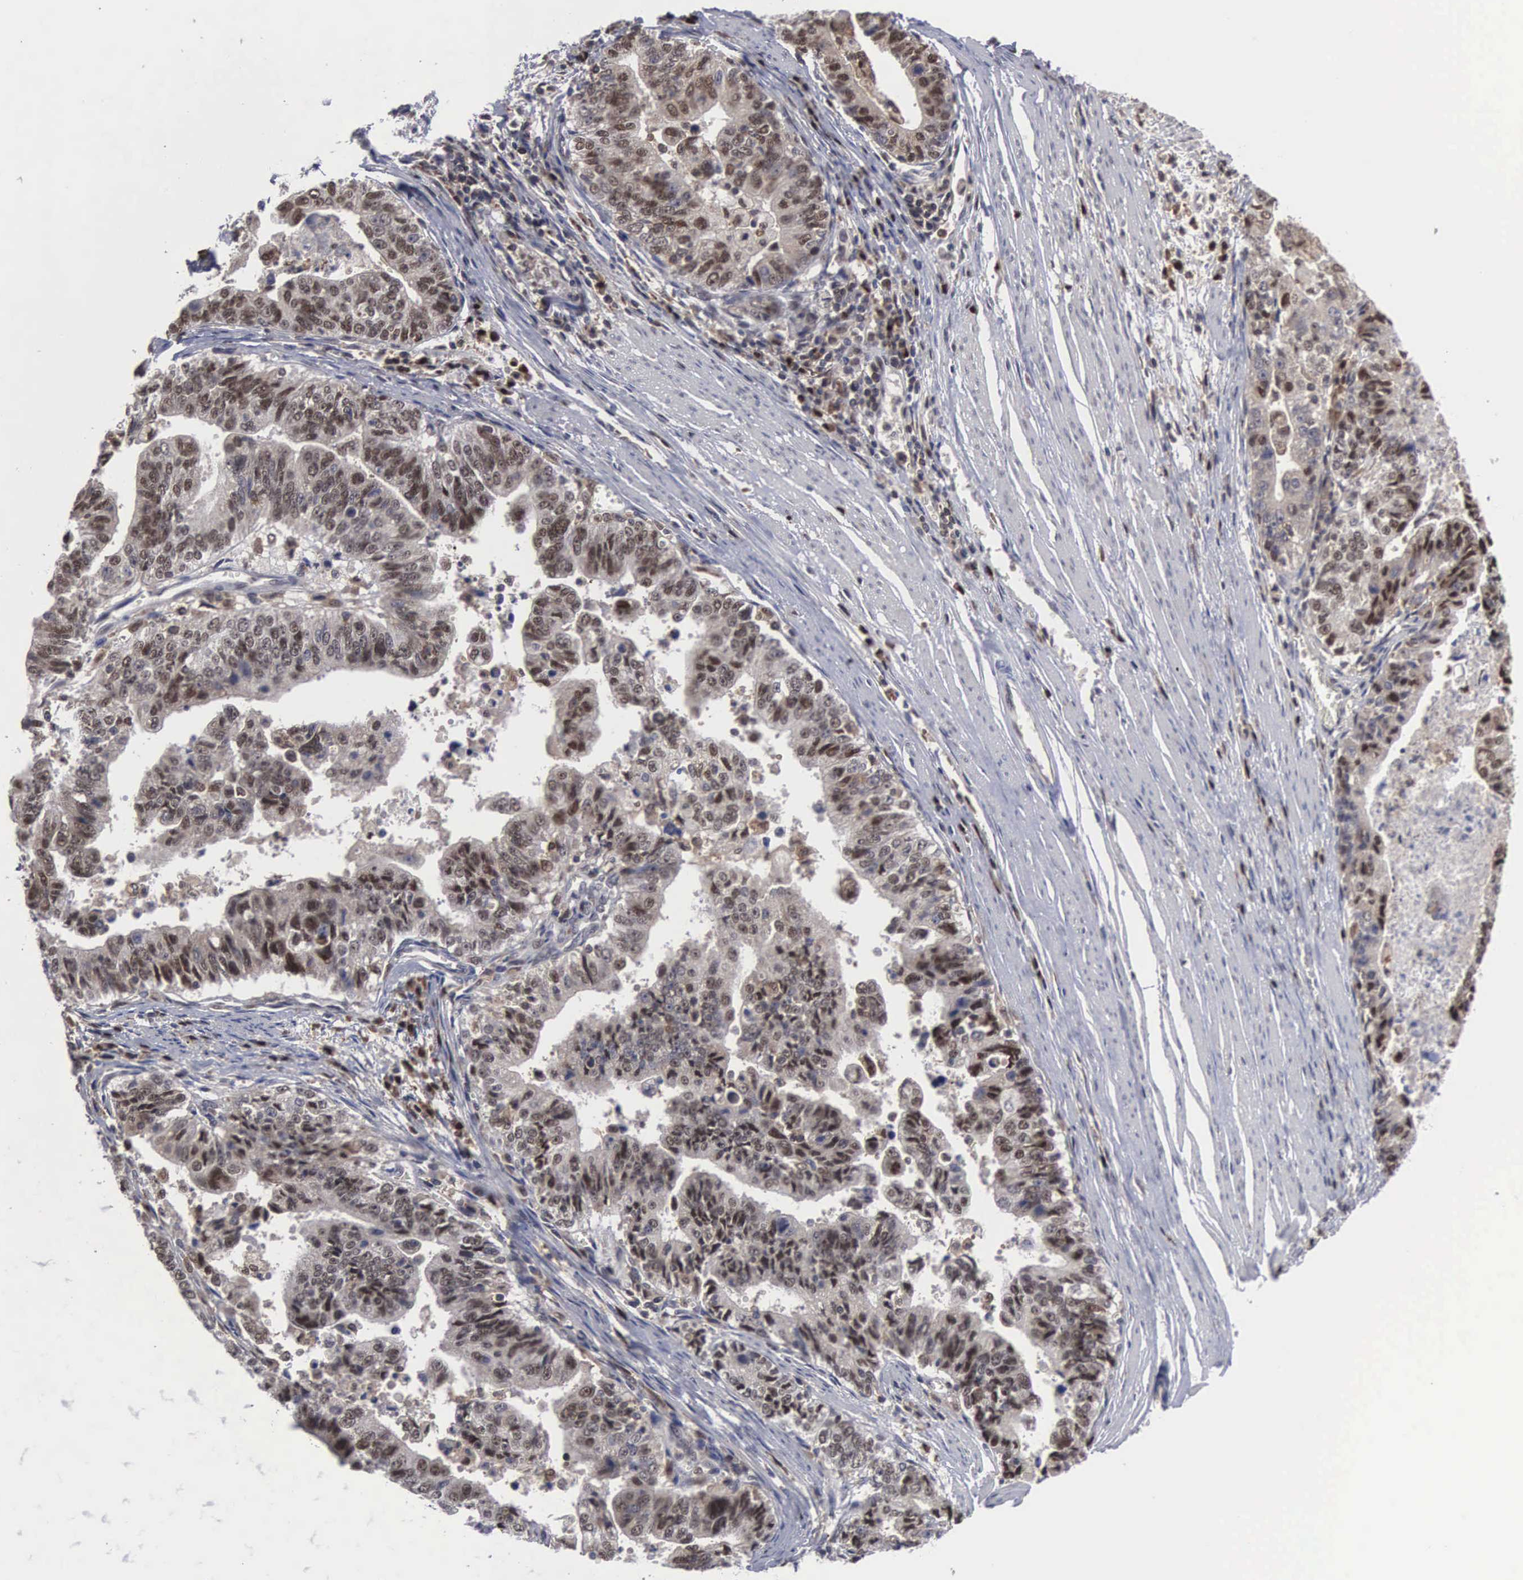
{"staining": {"intensity": "moderate", "quantity": "25%-75%", "location": "nuclear"}, "tissue": "stomach cancer", "cell_type": "Tumor cells", "image_type": "cancer", "snomed": [{"axis": "morphology", "description": "Adenocarcinoma, NOS"}, {"axis": "topography", "description": "Stomach, upper"}], "caption": "Immunohistochemistry photomicrograph of human stomach adenocarcinoma stained for a protein (brown), which displays medium levels of moderate nuclear positivity in approximately 25%-75% of tumor cells.", "gene": "TRMT5", "patient": {"sex": "female", "age": 50}}